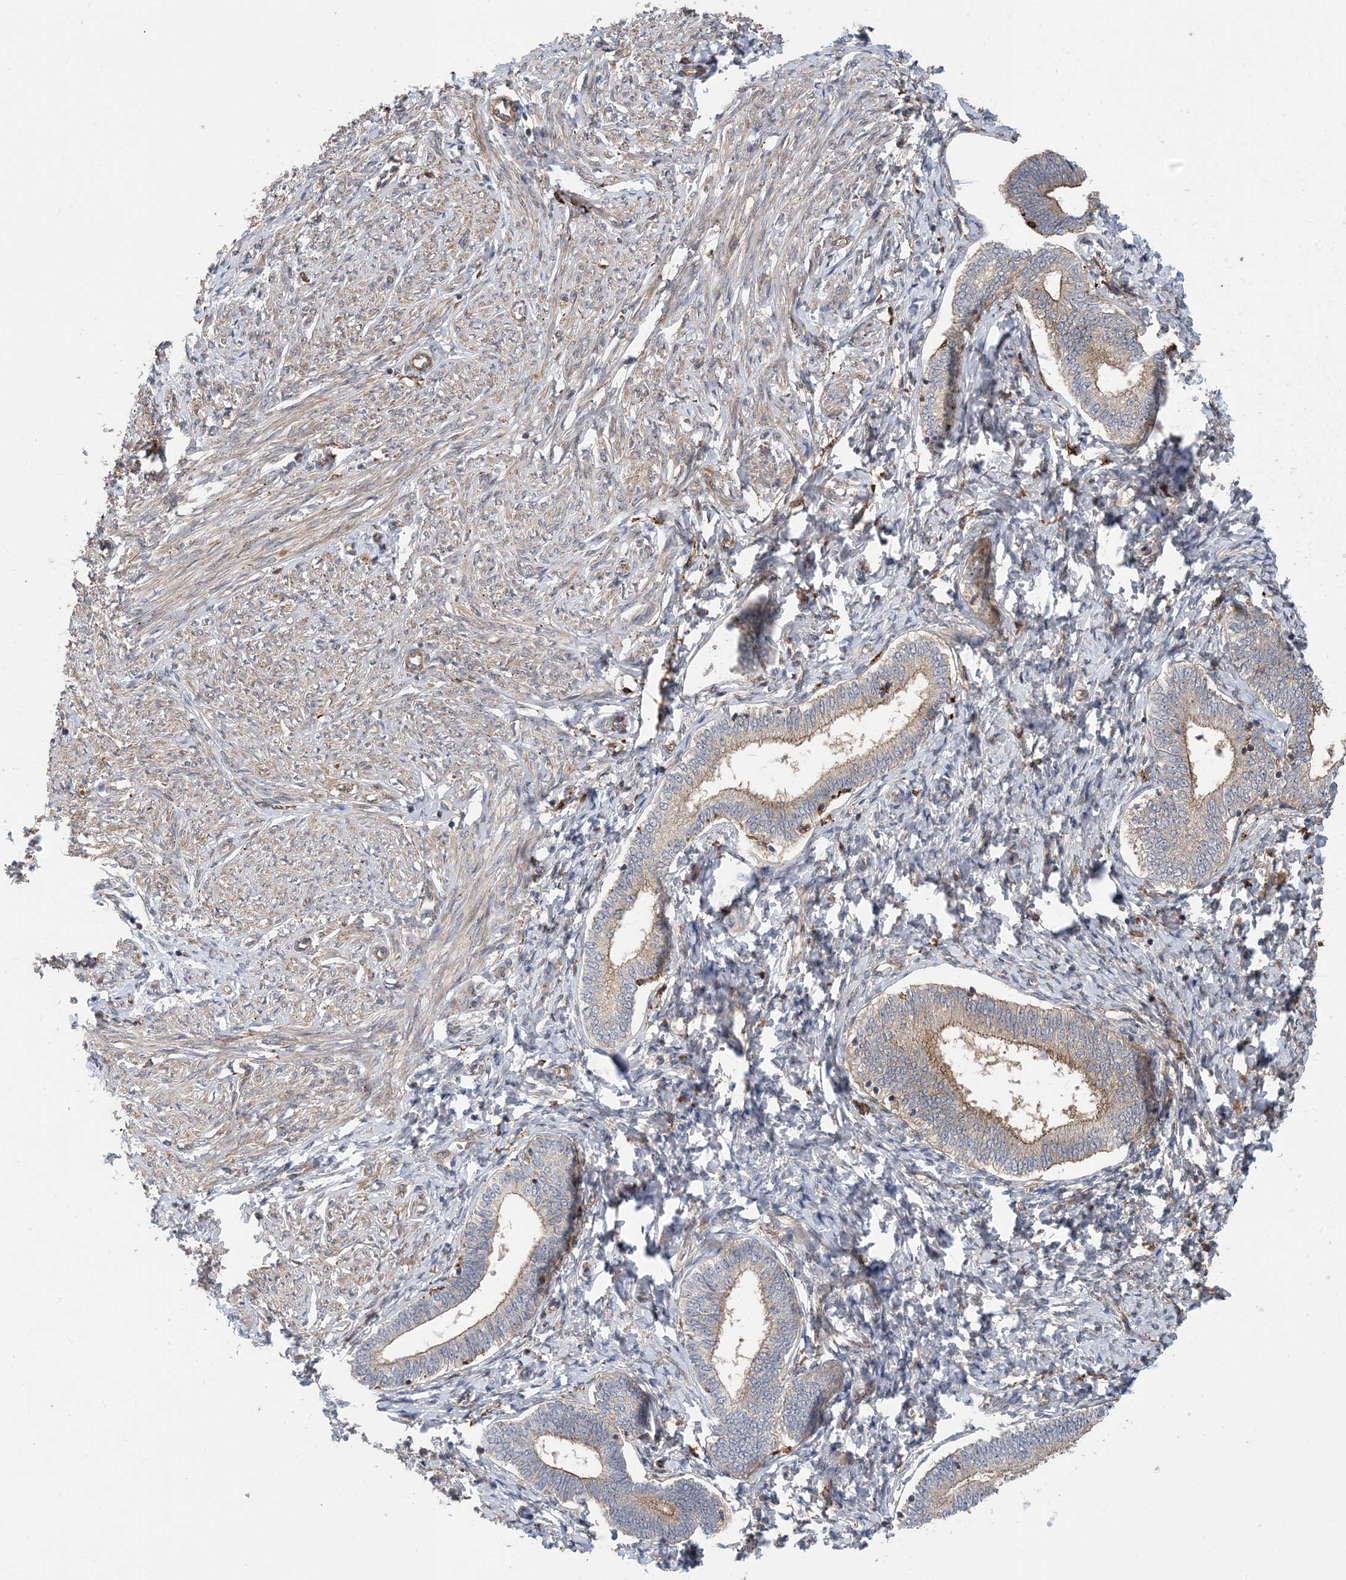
{"staining": {"intensity": "moderate", "quantity": "<25%", "location": "cytoplasmic/membranous"}, "tissue": "endometrium", "cell_type": "Cells in endometrial stroma", "image_type": "normal", "snomed": [{"axis": "morphology", "description": "Normal tissue, NOS"}, {"axis": "topography", "description": "Endometrium"}], "caption": "Immunohistochemistry of benign human endometrium exhibits low levels of moderate cytoplasmic/membranous positivity in approximately <25% of cells in endometrial stroma.", "gene": "HS1BP3", "patient": {"sex": "female", "age": 72}}